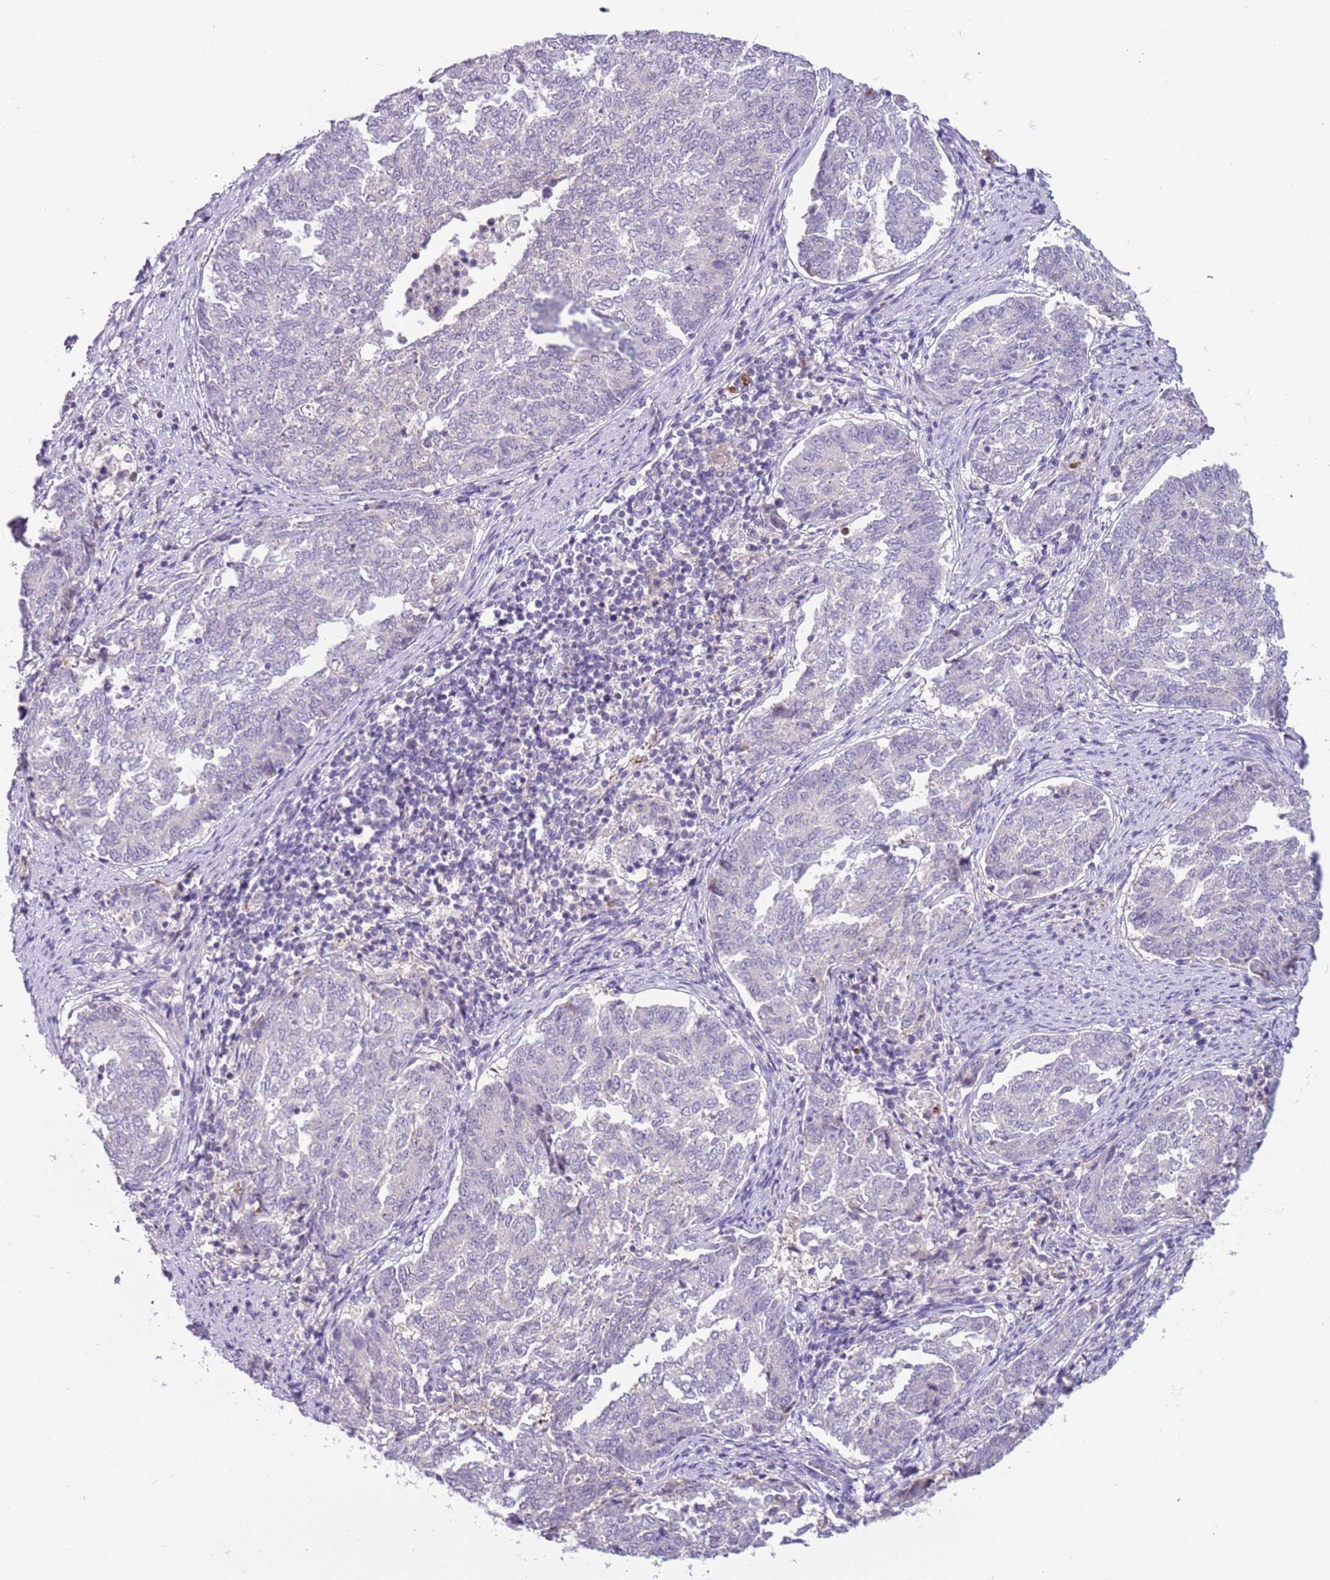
{"staining": {"intensity": "negative", "quantity": "none", "location": "none"}, "tissue": "endometrial cancer", "cell_type": "Tumor cells", "image_type": "cancer", "snomed": [{"axis": "morphology", "description": "Adenocarcinoma, NOS"}, {"axis": "topography", "description": "Endometrium"}], "caption": "Photomicrograph shows no significant protein positivity in tumor cells of endometrial adenocarcinoma.", "gene": "ARHGAP5", "patient": {"sex": "female", "age": 80}}